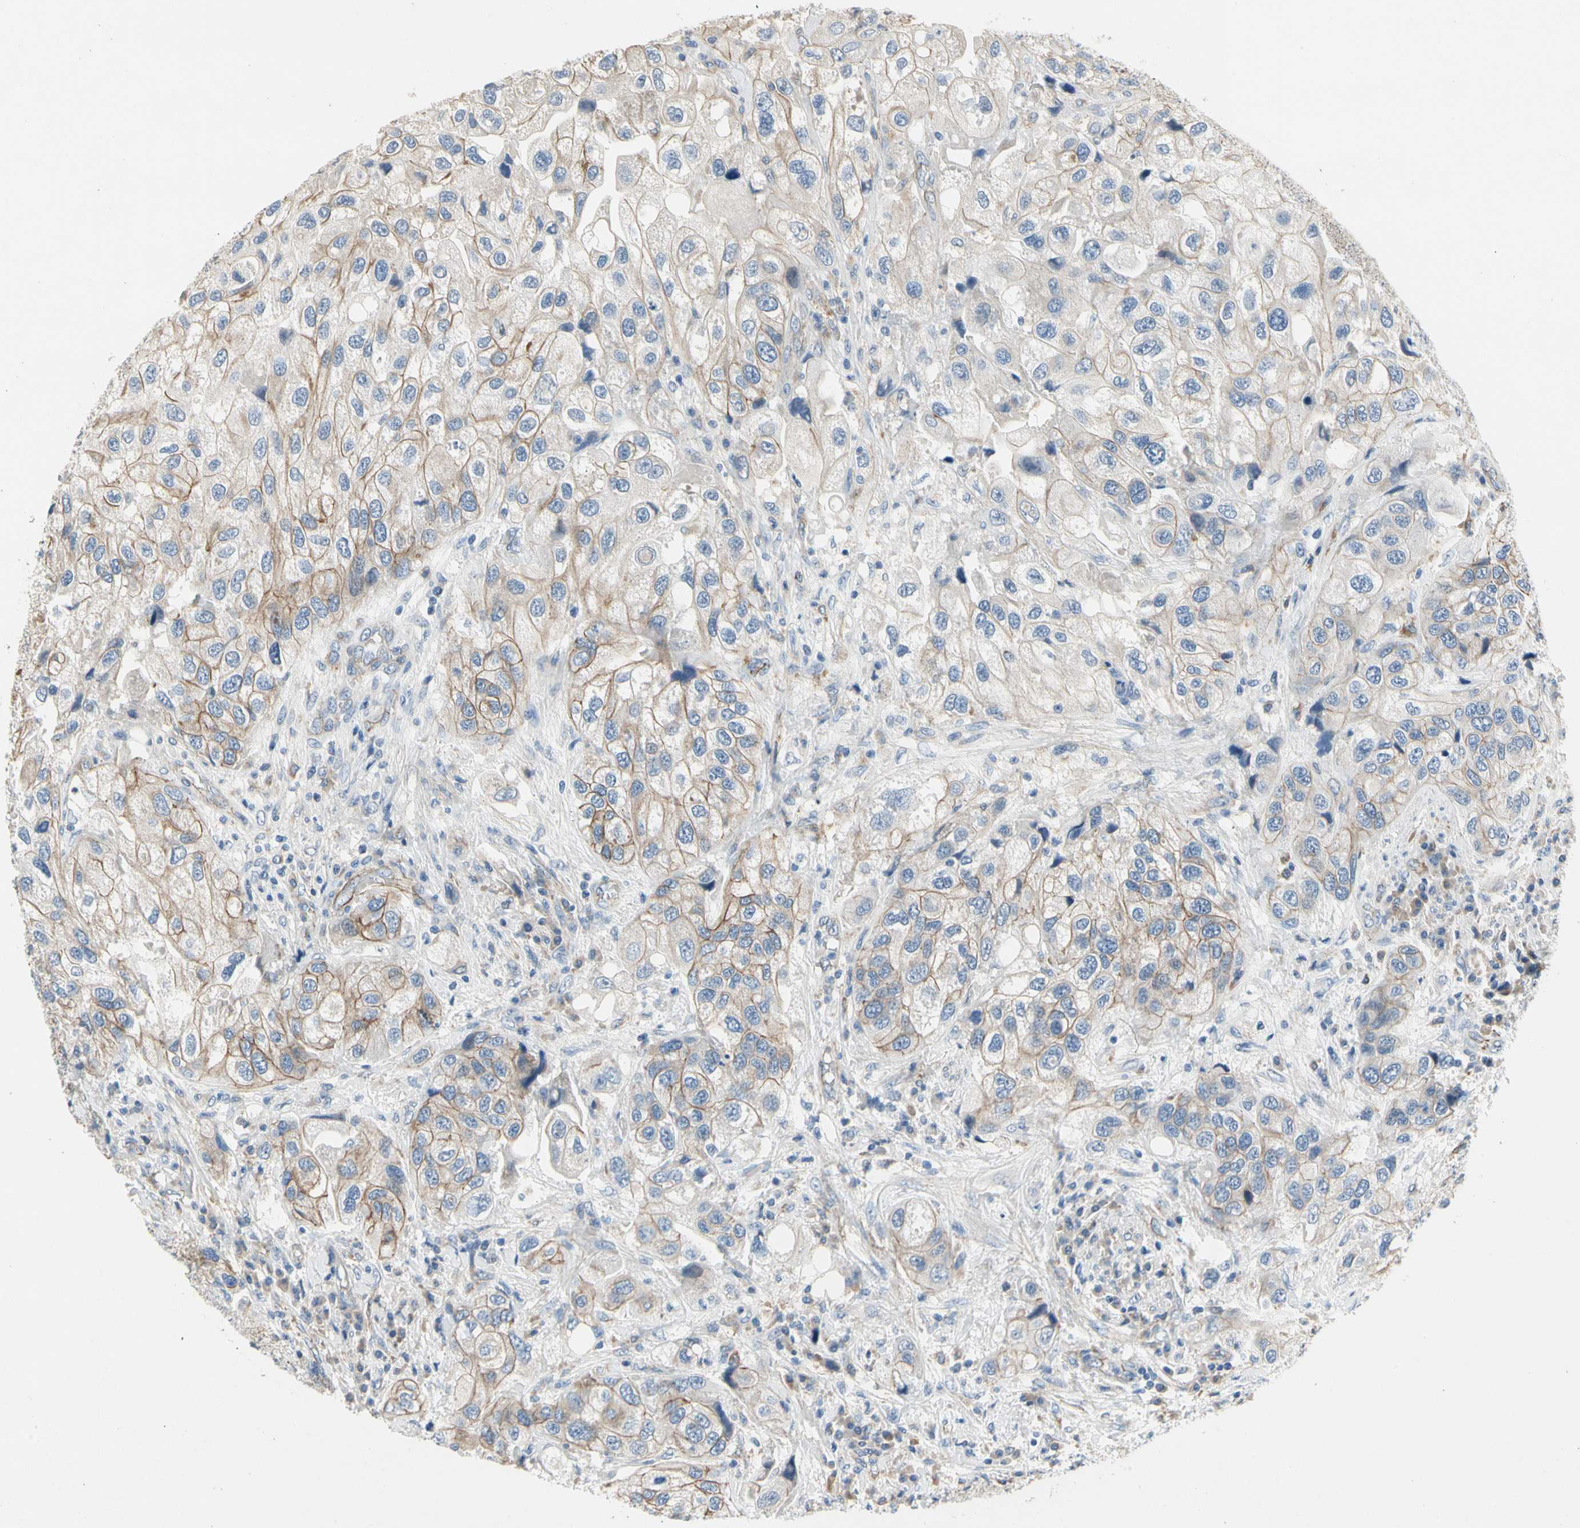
{"staining": {"intensity": "weak", "quantity": "25%-75%", "location": "cytoplasmic/membranous"}, "tissue": "urothelial cancer", "cell_type": "Tumor cells", "image_type": "cancer", "snomed": [{"axis": "morphology", "description": "Urothelial carcinoma, High grade"}, {"axis": "topography", "description": "Urinary bladder"}], "caption": "Immunohistochemical staining of human urothelial carcinoma (high-grade) displays low levels of weak cytoplasmic/membranous positivity in approximately 25%-75% of tumor cells. (DAB IHC, brown staining for protein, blue staining for nuclei).", "gene": "LGR6", "patient": {"sex": "female", "age": 64}}